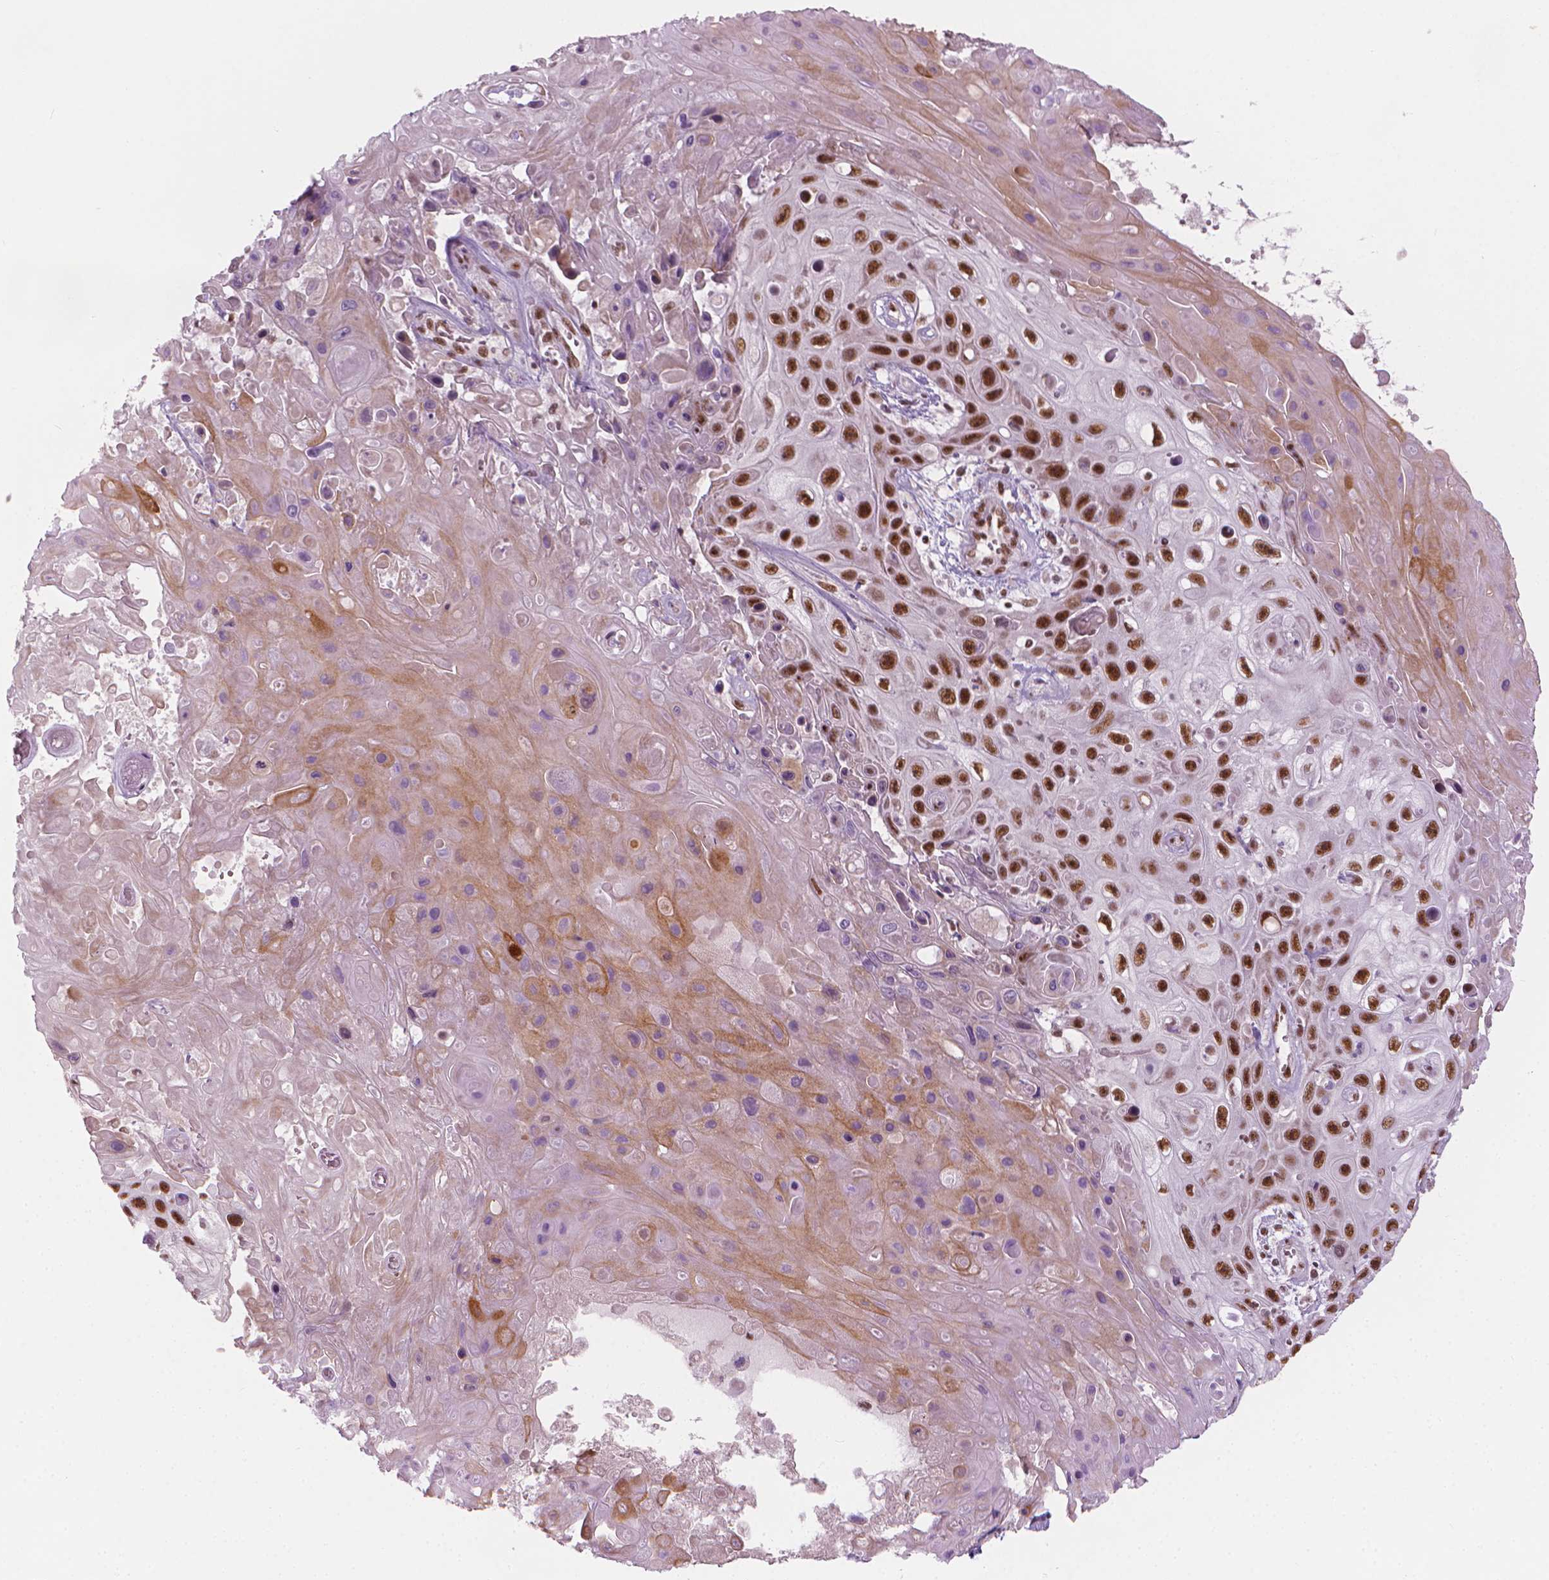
{"staining": {"intensity": "strong", "quantity": ">75%", "location": "nuclear"}, "tissue": "skin cancer", "cell_type": "Tumor cells", "image_type": "cancer", "snomed": [{"axis": "morphology", "description": "Squamous cell carcinoma, NOS"}, {"axis": "topography", "description": "Skin"}], "caption": "Skin squamous cell carcinoma stained with a brown dye exhibits strong nuclear positive staining in approximately >75% of tumor cells.", "gene": "ELF2", "patient": {"sex": "male", "age": 82}}